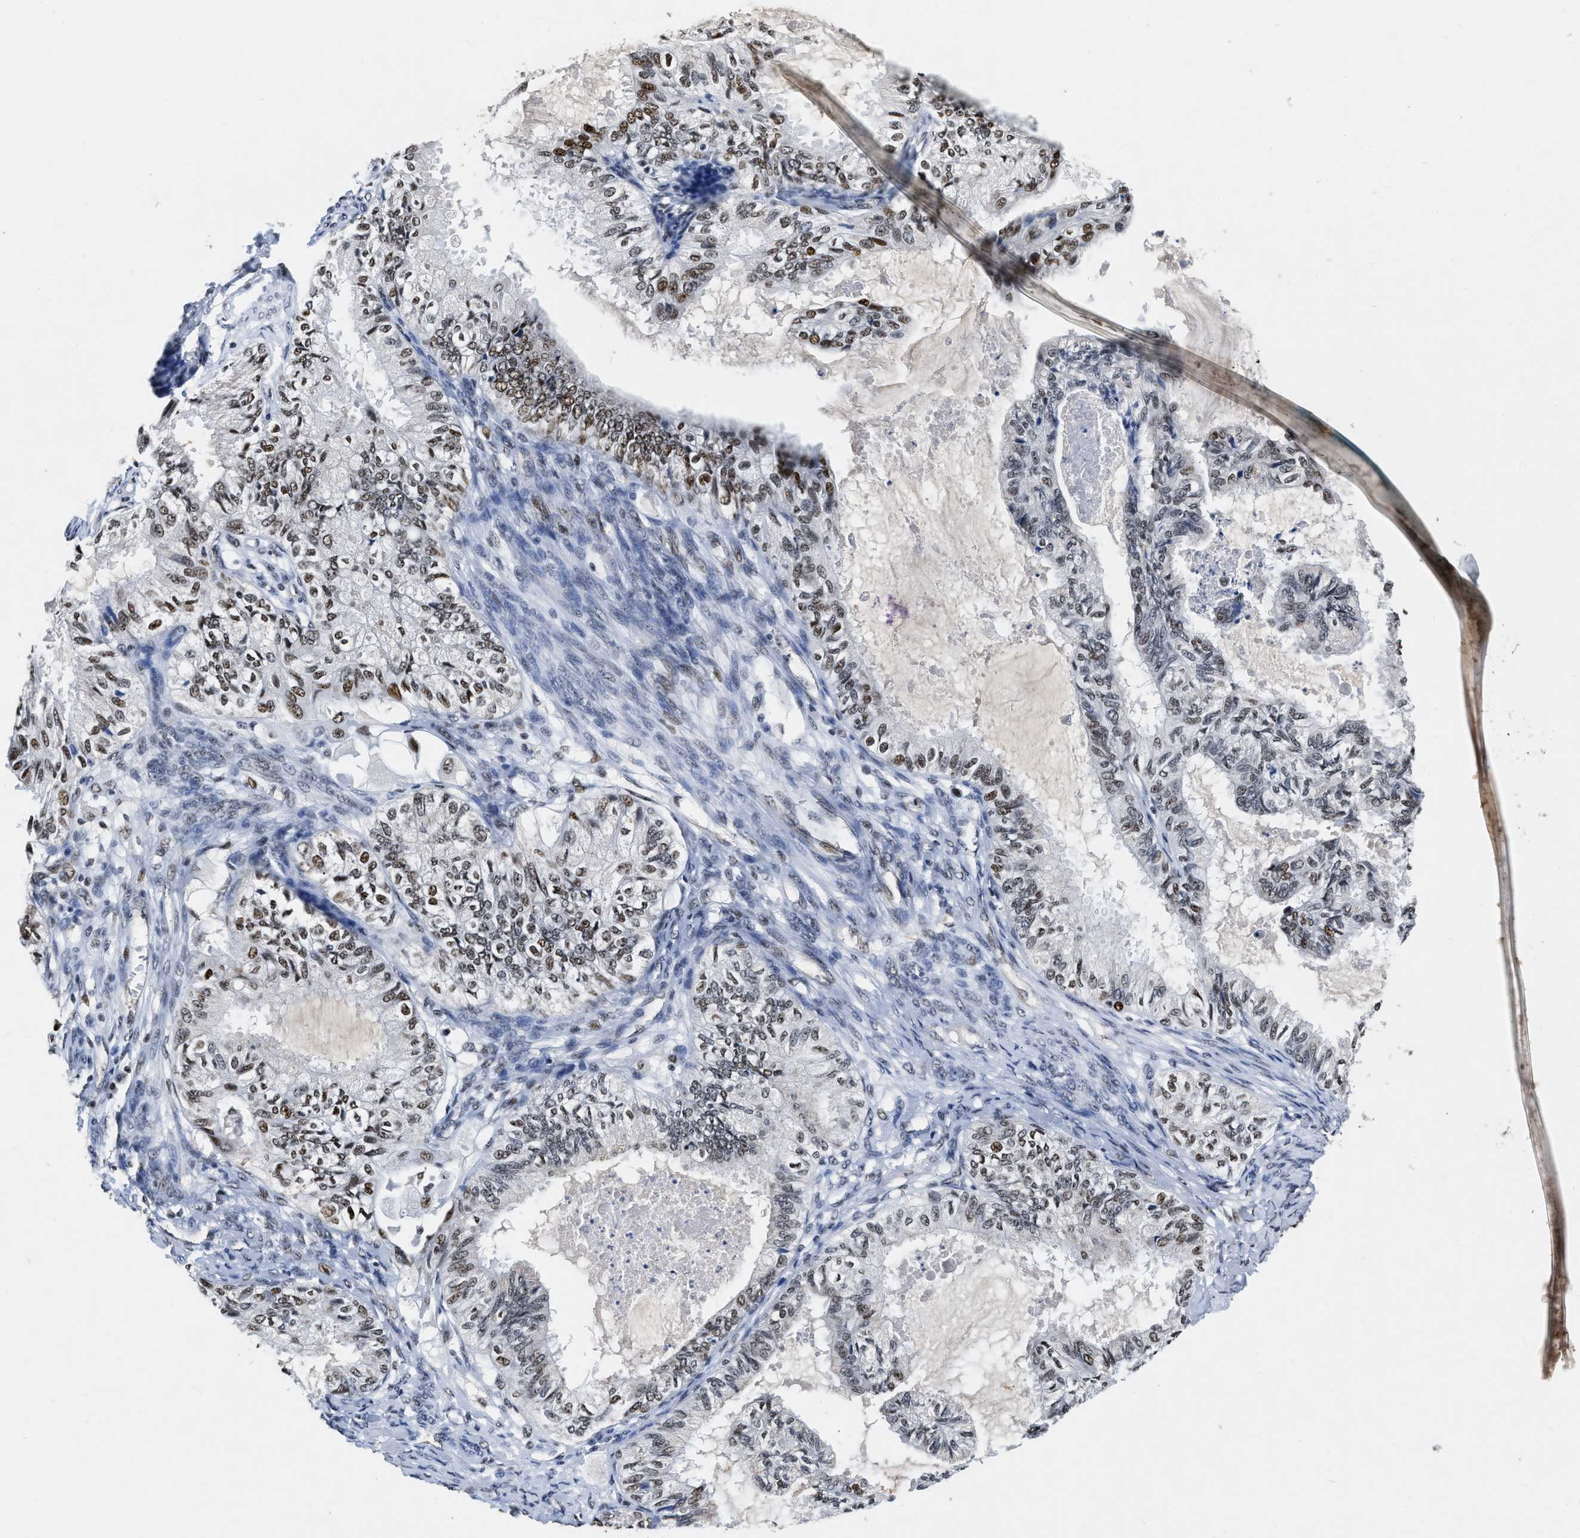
{"staining": {"intensity": "moderate", "quantity": ">75%", "location": "nuclear"}, "tissue": "cervical cancer", "cell_type": "Tumor cells", "image_type": "cancer", "snomed": [{"axis": "morphology", "description": "Normal tissue, NOS"}, {"axis": "morphology", "description": "Adenocarcinoma, NOS"}, {"axis": "topography", "description": "Cervix"}, {"axis": "topography", "description": "Endometrium"}], "caption": "Cervical cancer (adenocarcinoma) tissue displays moderate nuclear positivity in approximately >75% of tumor cells", "gene": "CCNE1", "patient": {"sex": "female", "age": 86}}